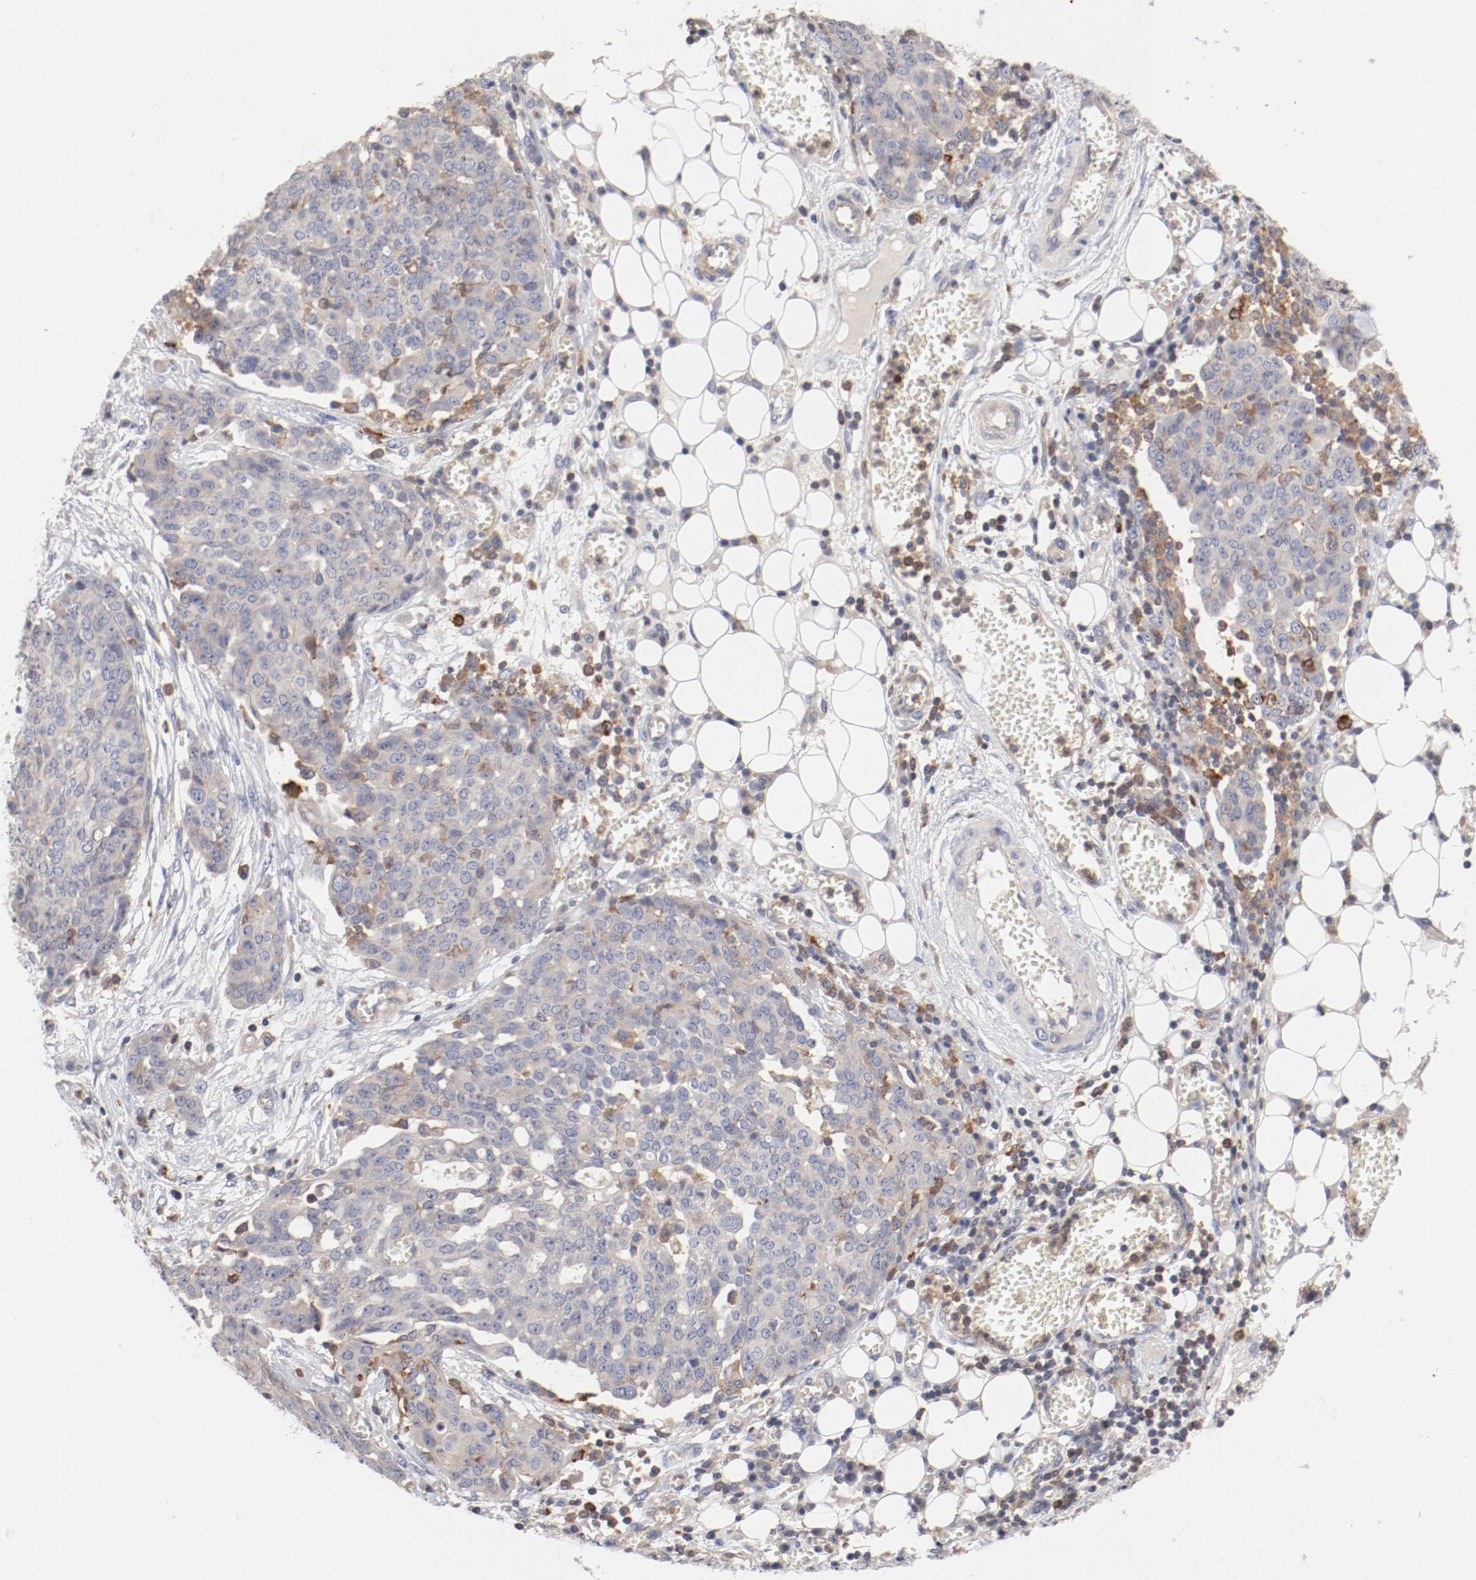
{"staining": {"intensity": "weak", "quantity": "25%-75%", "location": "cytoplasmic/membranous"}, "tissue": "ovarian cancer", "cell_type": "Tumor cells", "image_type": "cancer", "snomed": [{"axis": "morphology", "description": "Cystadenocarcinoma, serous, NOS"}, {"axis": "topography", "description": "Soft tissue"}, {"axis": "topography", "description": "Ovary"}], "caption": "Ovarian cancer was stained to show a protein in brown. There is low levels of weak cytoplasmic/membranous expression in approximately 25%-75% of tumor cells.", "gene": "CBL", "patient": {"sex": "female", "age": 57}}